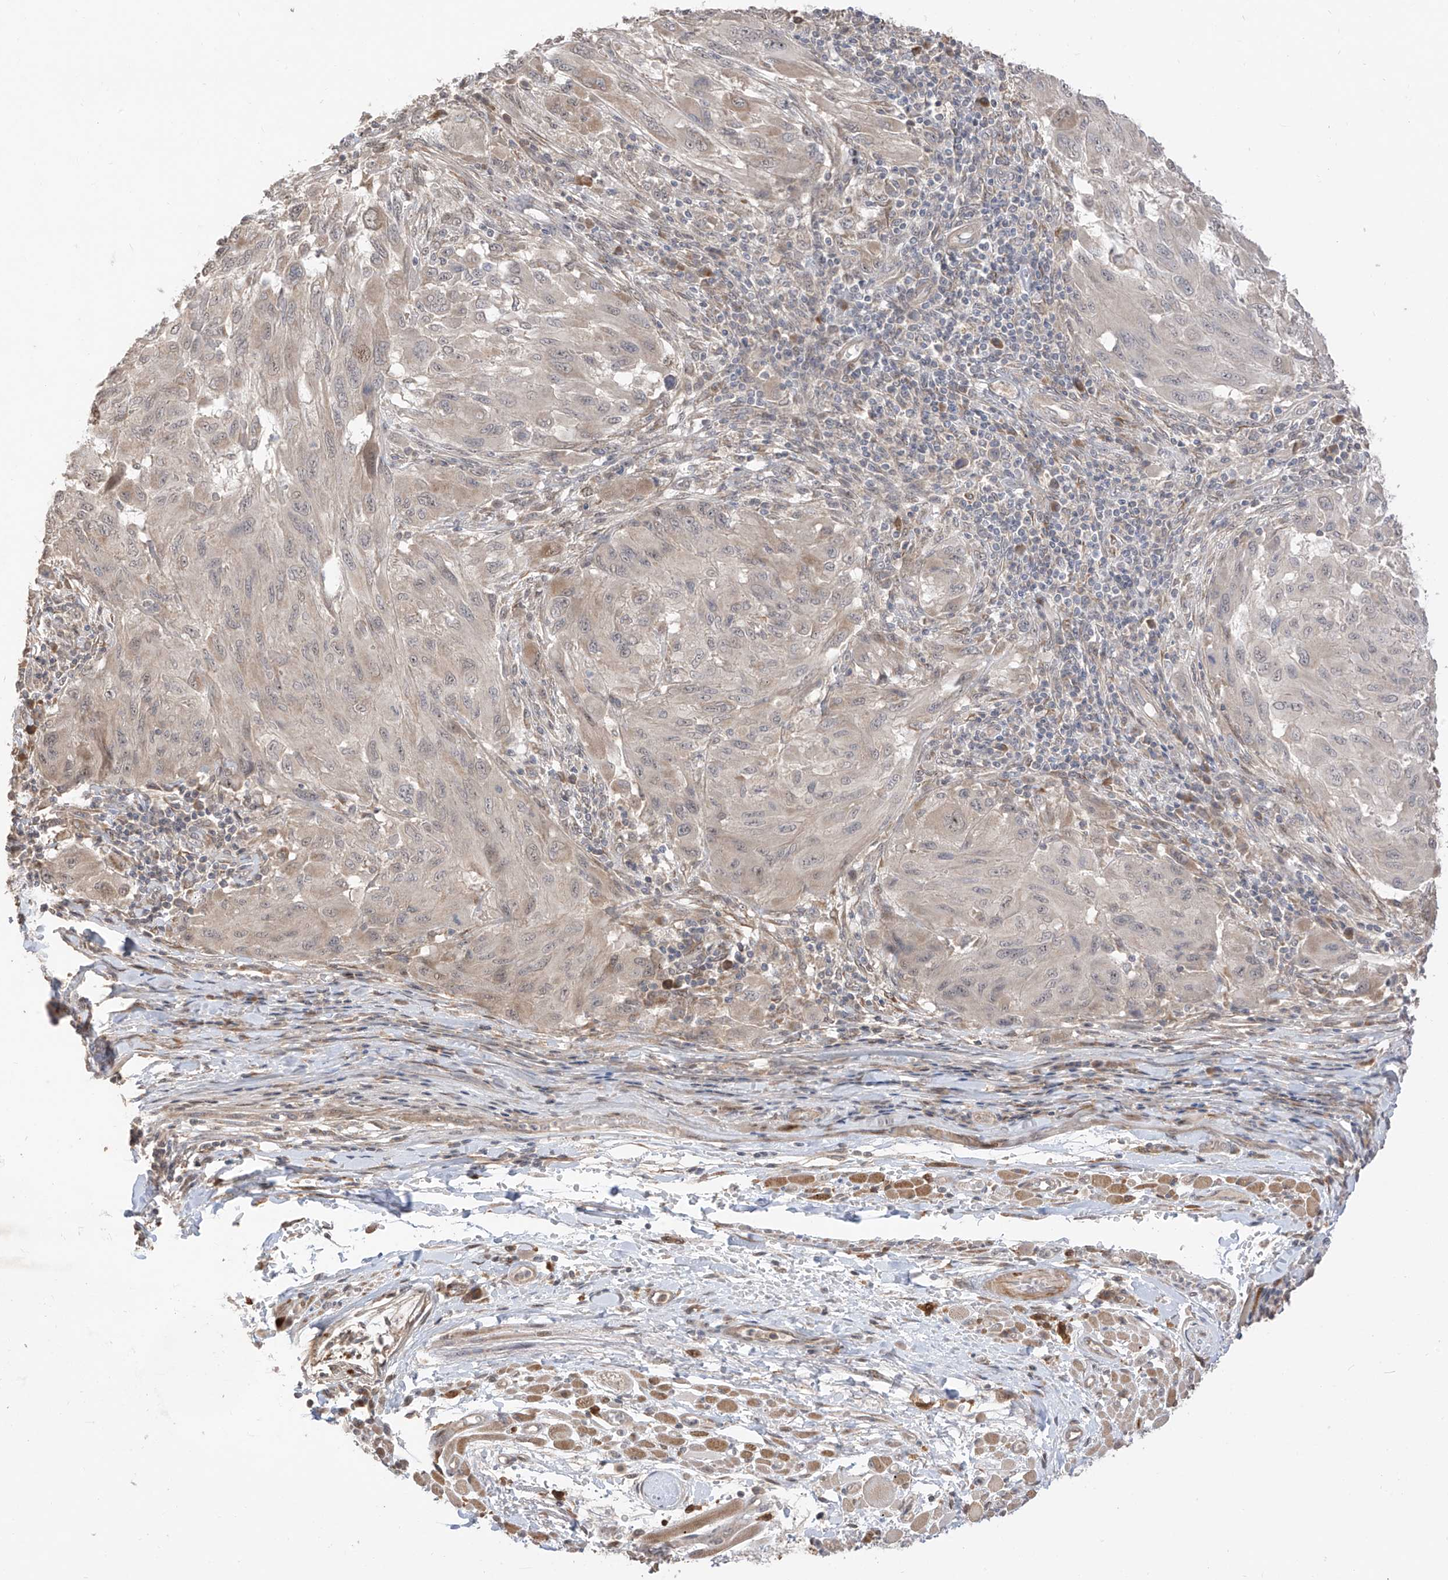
{"staining": {"intensity": "negative", "quantity": "none", "location": "none"}, "tissue": "melanoma", "cell_type": "Tumor cells", "image_type": "cancer", "snomed": [{"axis": "morphology", "description": "Malignant melanoma, NOS"}, {"axis": "topography", "description": "Skin"}], "caption": "The histopathology image reveals no significant positivity in tumor cells of melanoma.", "gene": "LATS1", "patient": {"sex": "female", "age": 91}}